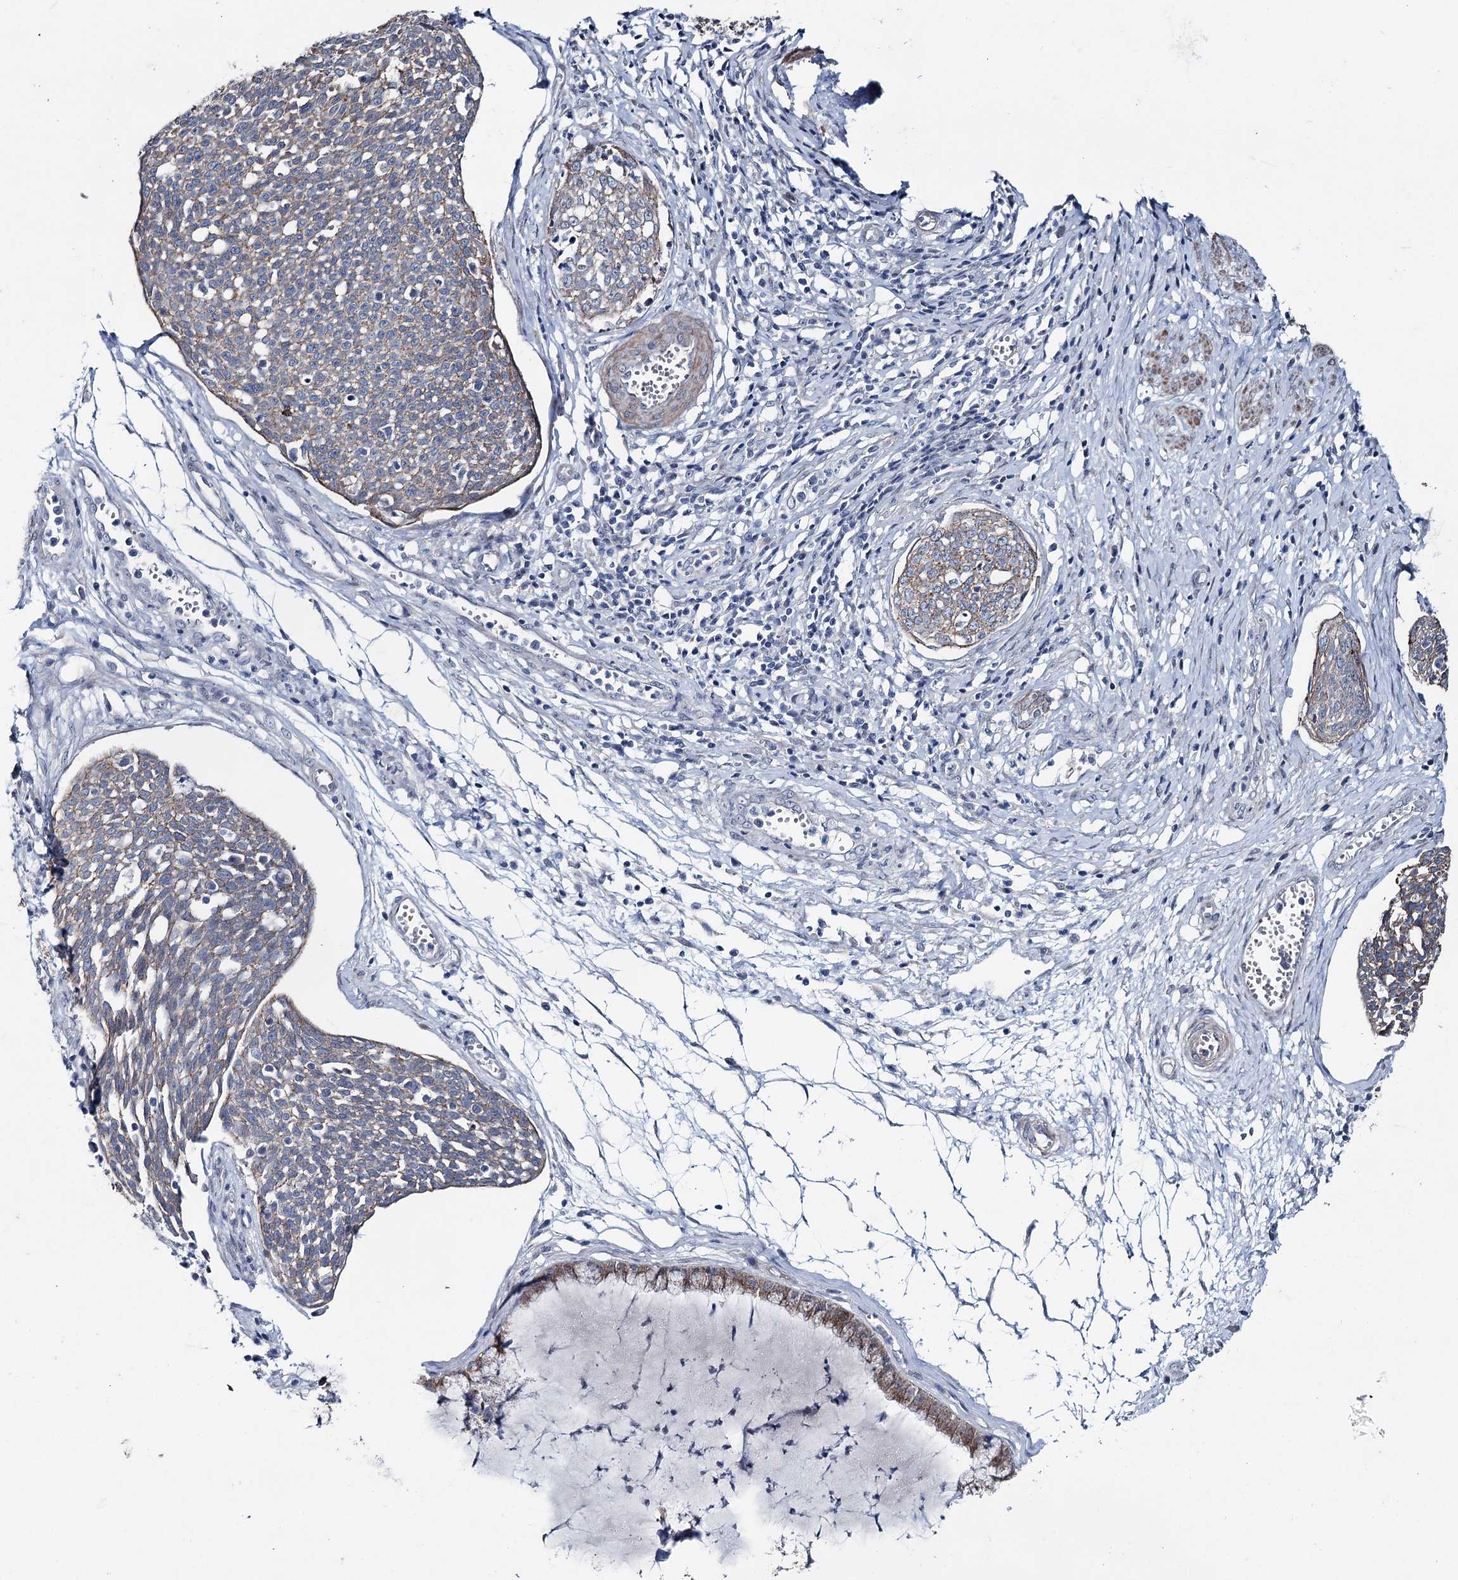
{"staining": {"intensity": "moderate", "quantity": "<25%", "location": "cytoplasmic/membranous"}, "tissue": "cervical cancer", "cell_type": "Tumor cells", "image_type": "cancer", "snomed": [{"axis": "morphology", "description": "Squamous cell carcinoma, NOS"}, {"axis": "topography", "description": "Cervix"}], "caption": "IHC micrograph of squamous cell carcinoma (cervical) stained for a protein (brown), which demonstrates low levels of moderate cytoplasmic/membranous positivity in about <25% of tumor cells.", "gene": "FAM120B", "patient": {"sex": "female", "age": 34}}